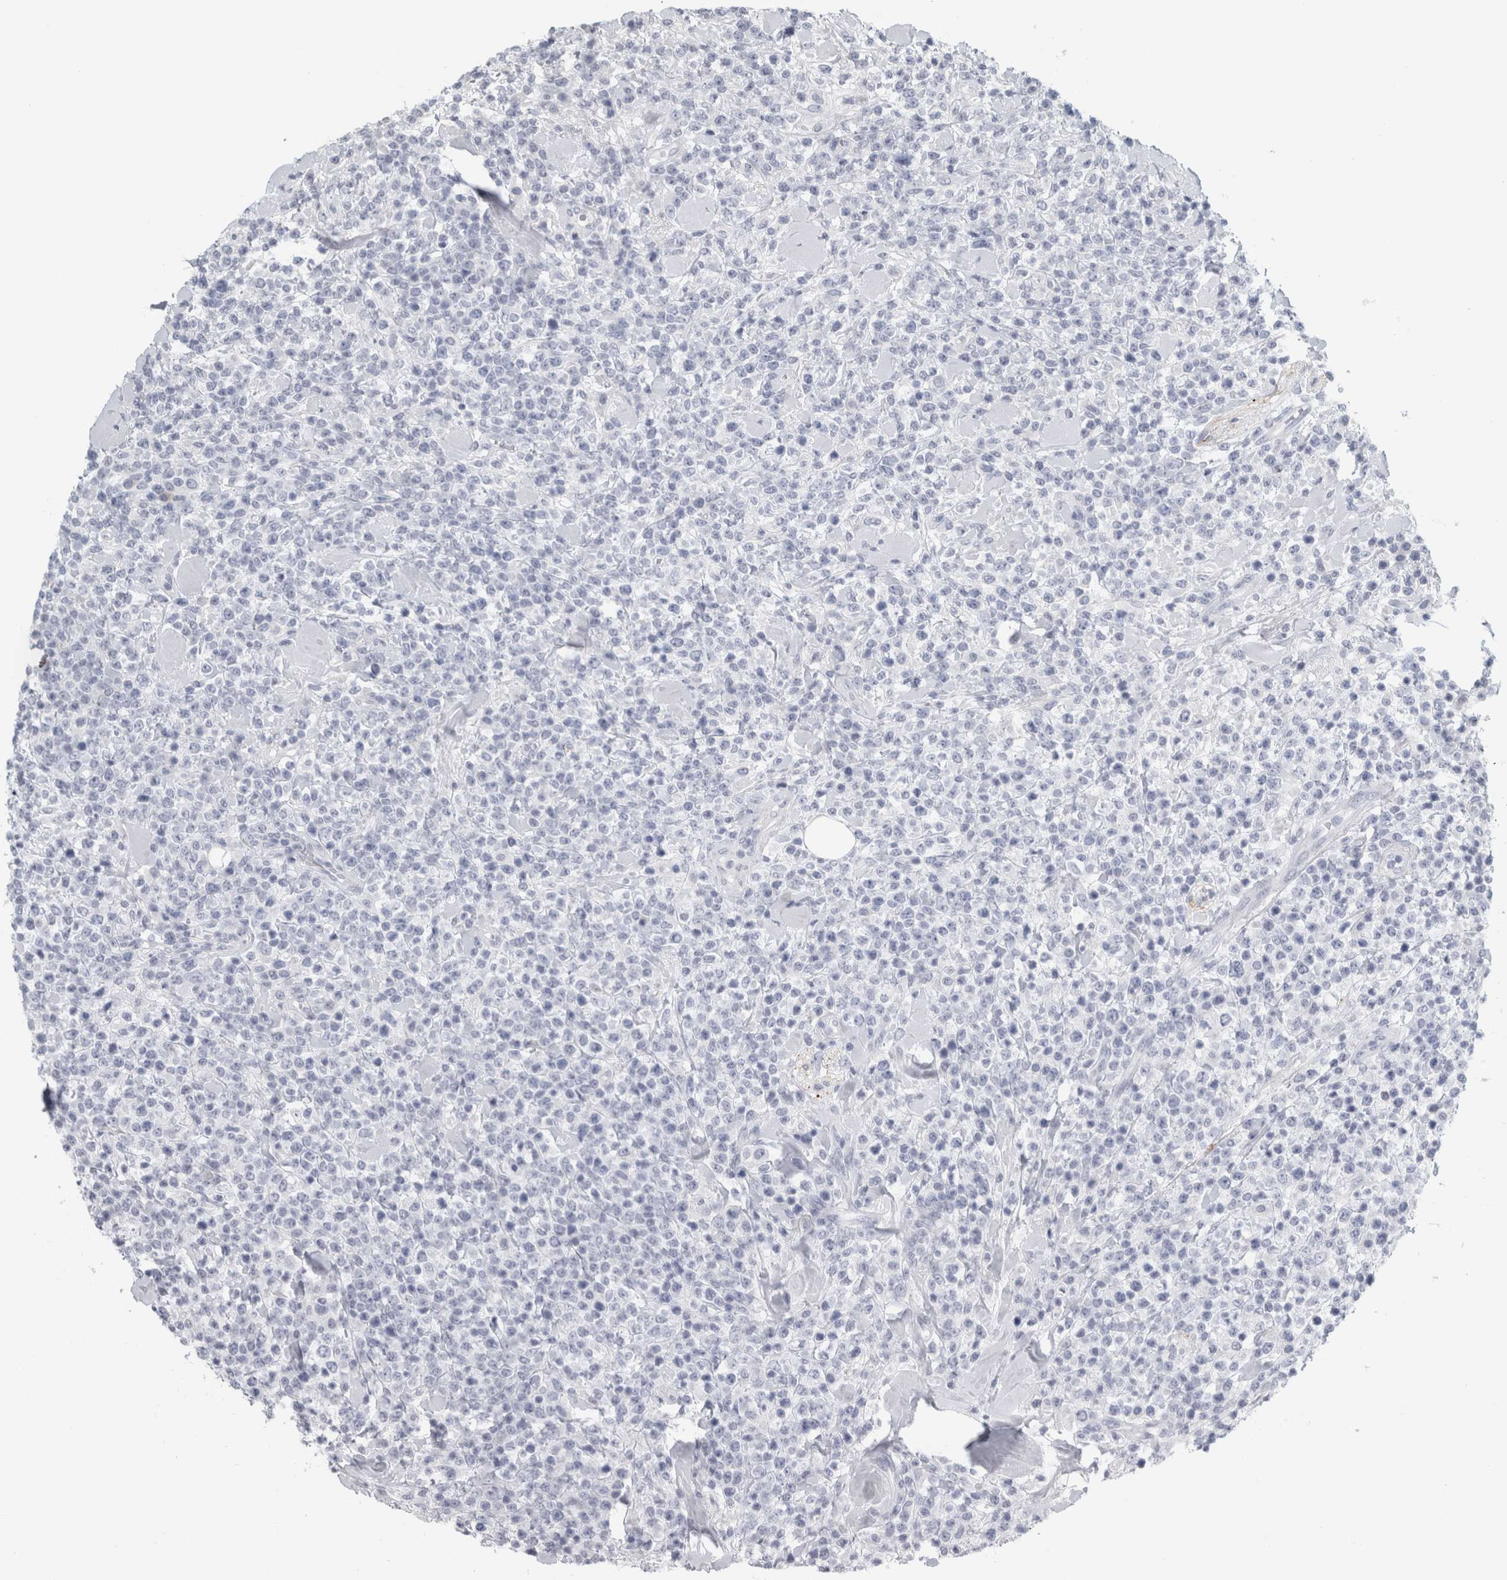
{"staining": {"intensity": "negative", "quantity": "none", "location": "none"}, "tissue": "lymphoma", "cell_type": "Tumor cells", "image_type": "cancer", "snomed": [{"axis": "morphology", "description": "Malignant lymphoma, non-Hodgkin's type, High grade"}, {"axis": "topography", "description": "Colon"}], "caption": "Malignant lymphoma, non-Hodgkin's type (high-grade) stained for a protein using IHC displays no staining tumor cells.", "gene": "CPE", "patient": {"sex": "female", "age": 53}}